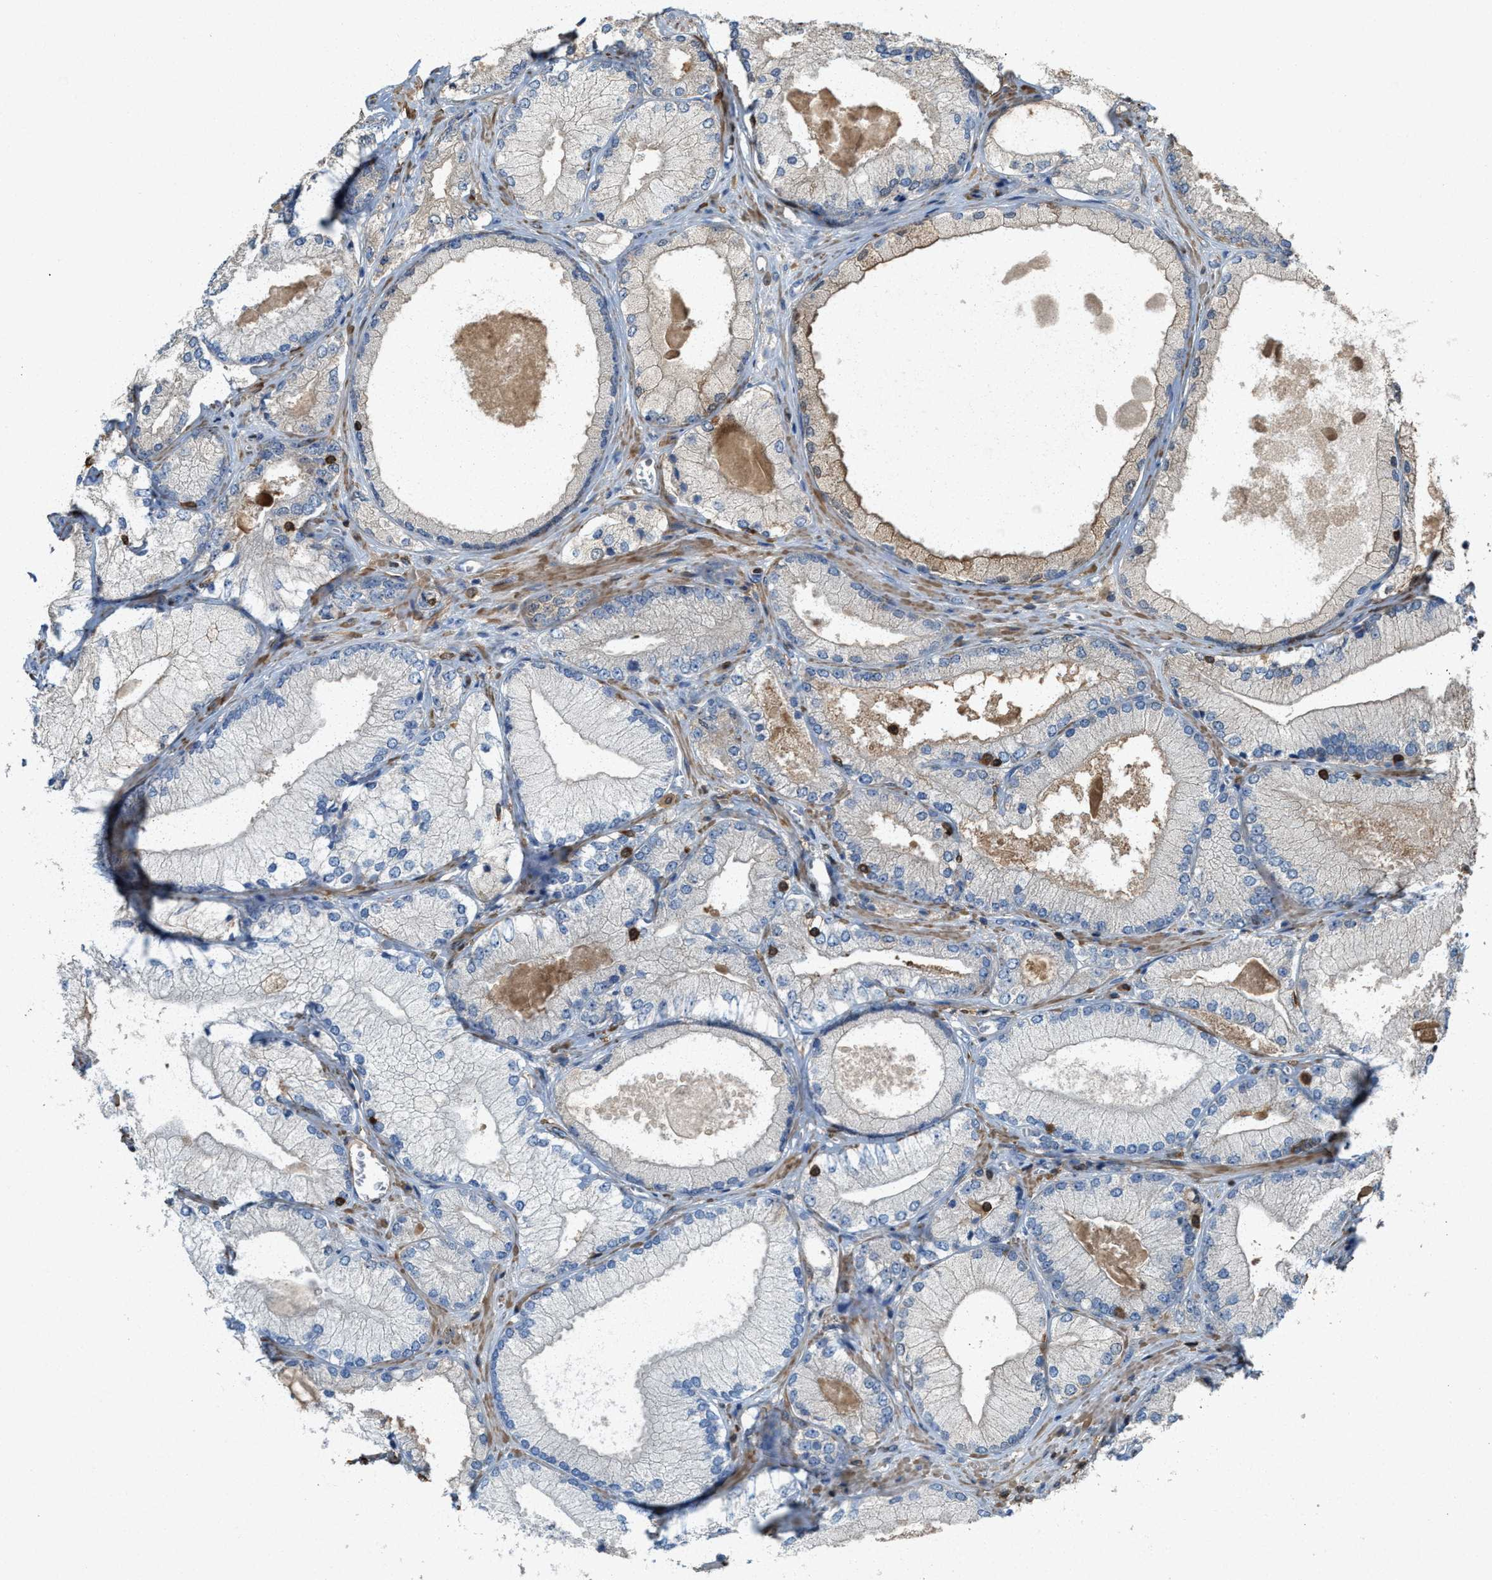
{"staining": {"intensity": "negative", "quantity": "none", "location": "none"}, "tissue": "prostate cancer", "cell_type": "Tumor cells", "image_type": "cancer", "snomed": [{"axis": "morphology", "description": "Adenocarcinoma, Low grade"}, {"axis": "topography", "description": "Prostate"}], "caption": "Immunohistochemistry (IHC) histopathology image of neoplastic tissue: prostate cancer stained with DAB (3,3'-diaminobenzidine) demonstrates no significant protein staining in tumor cells.", "gene": "SERPINB5", "patient": {"sex": "male", "age": 65}}